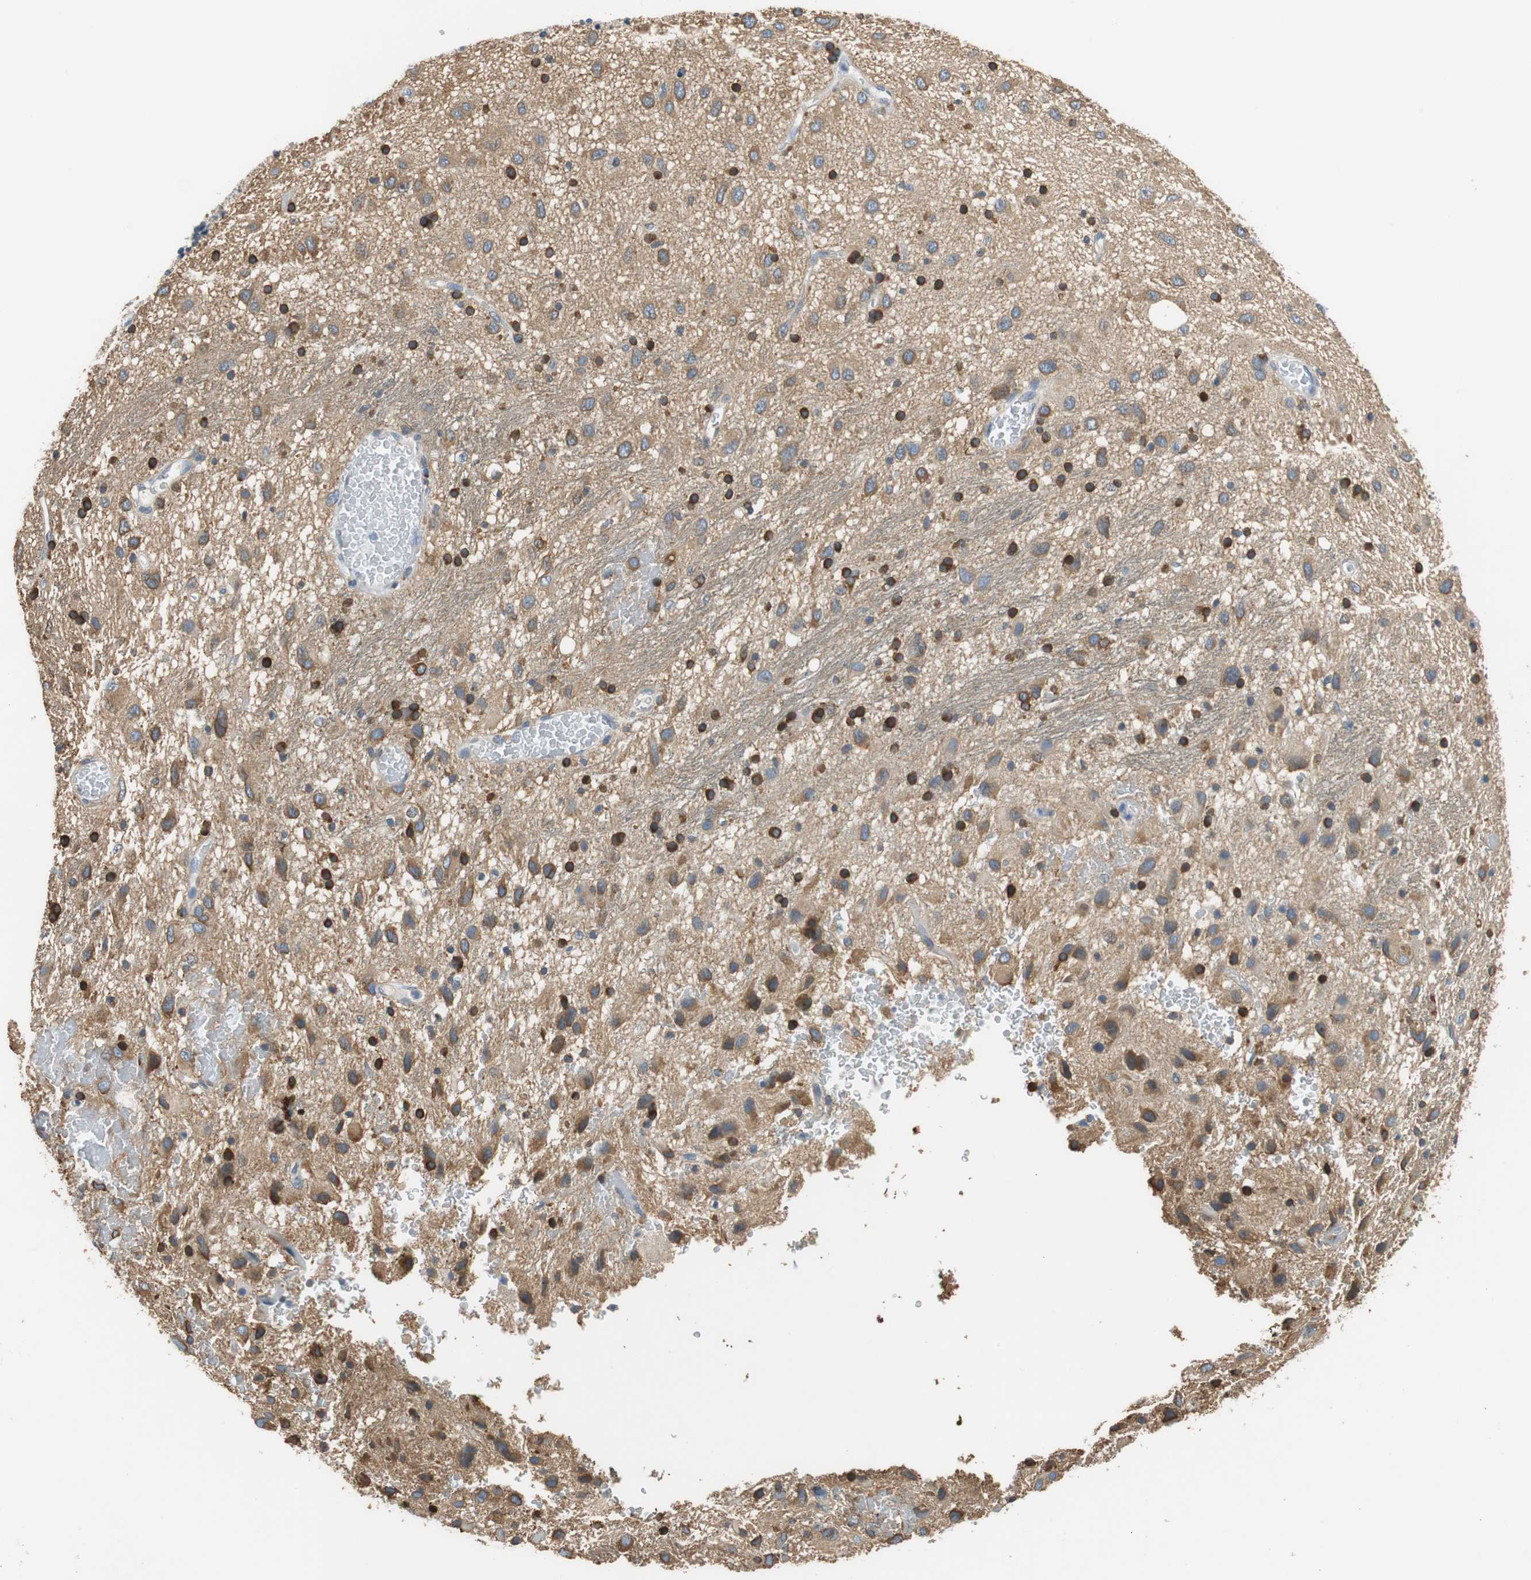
{"staining": {"intensity": "moderate", "quantity": ">75%", "location": "cytoplasmic/membranous"}, "tissue": "glioma", "cell_type": "Tumor cells", "image_type": "cancer", "snomed": [{"axis": "morphology", "description": "Glioma, malignant, Low grade"}, {"axis": "topography", "description": "Brain"}], "caption": "A brown stain labels moderate cytoplasmic/membranous positivity of a protein in human low-grade glioma (malignant) tumor cells. (DAB IHC with brightfield microscopy, high magnification).", "gene": "GSTK1", "patient": {"sex": "male", "age": 77}}